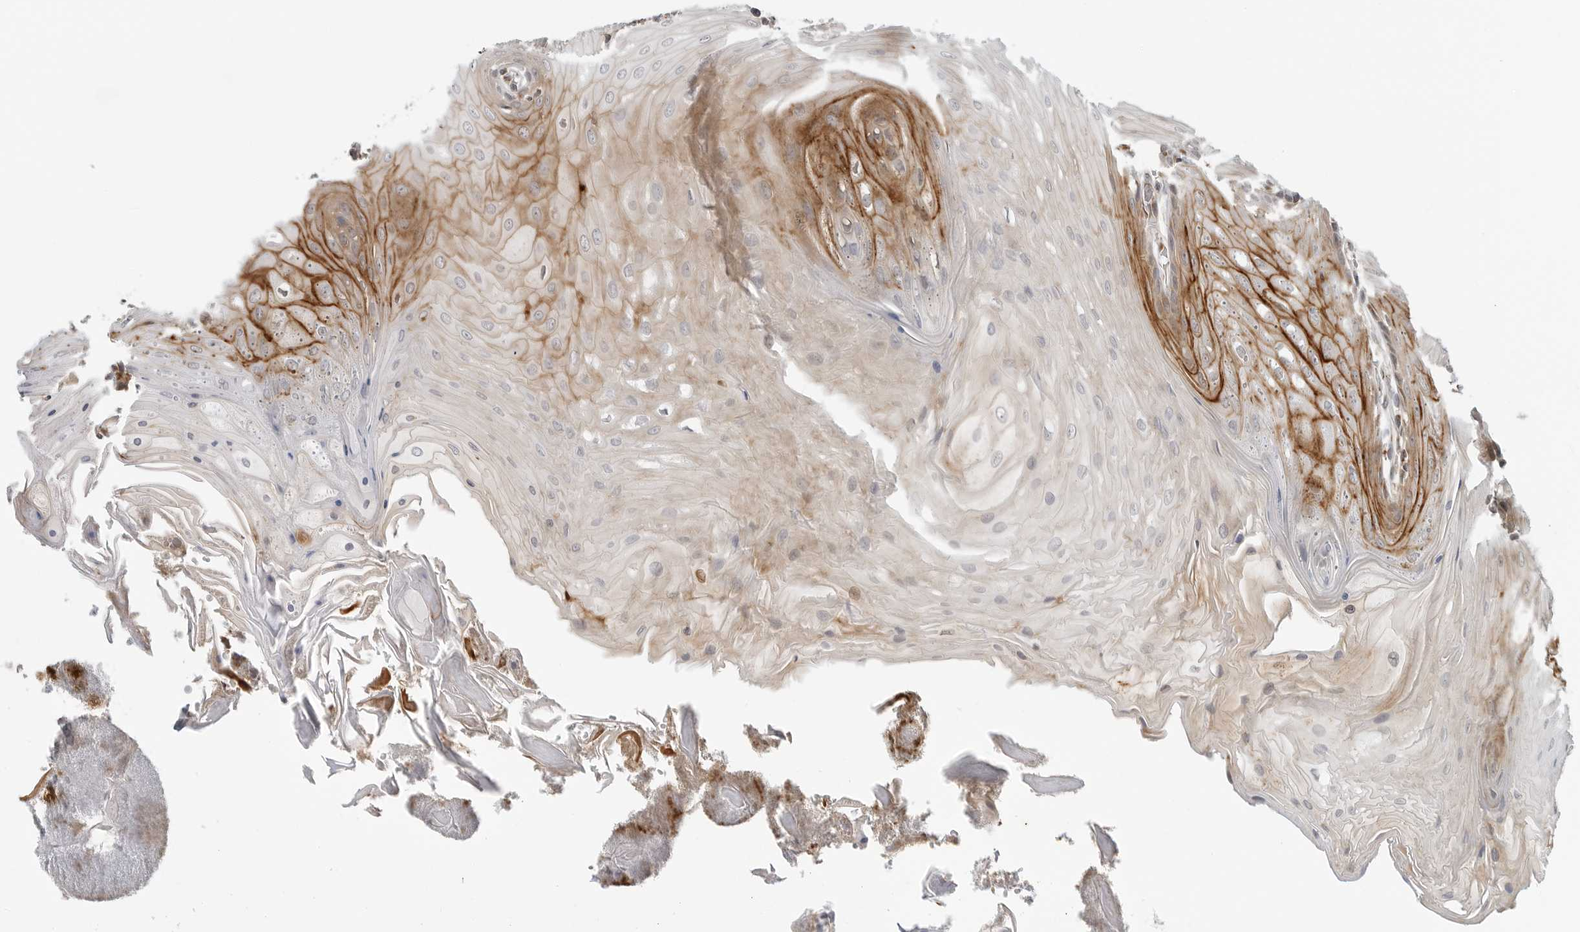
{"staining": {"intensity": "moderate", "quantity": "25%-75%", "location": "cytoplasmic/membranous"}, "tissue": "oral mucosa", "cell_type": "Squamous epithelial cells", "image_type": "normal", "snomed": [{"axis": "morphology", "description": "Normal tissue, NOS"}, {"axis": "morphology", "description": "Squamous cell carcinoma, NOS"}, {"axis": "topography", "description": "Skeletal muscle"}, {"axis": "topography", "description": "Oral tissue"}, {"axis": "topography", "description": "Salivary gland"}, {"axis": "topography", "description": "Head-Neck"}], "caption": "Squamous epithelial cells show medium levels of moderate cytoplasmic/membranous expression in about 25%-75% of cells in unremarkable human oral mucosa.", "gene": "PEX2", "patient": {"sex": "male", "age": 54}}